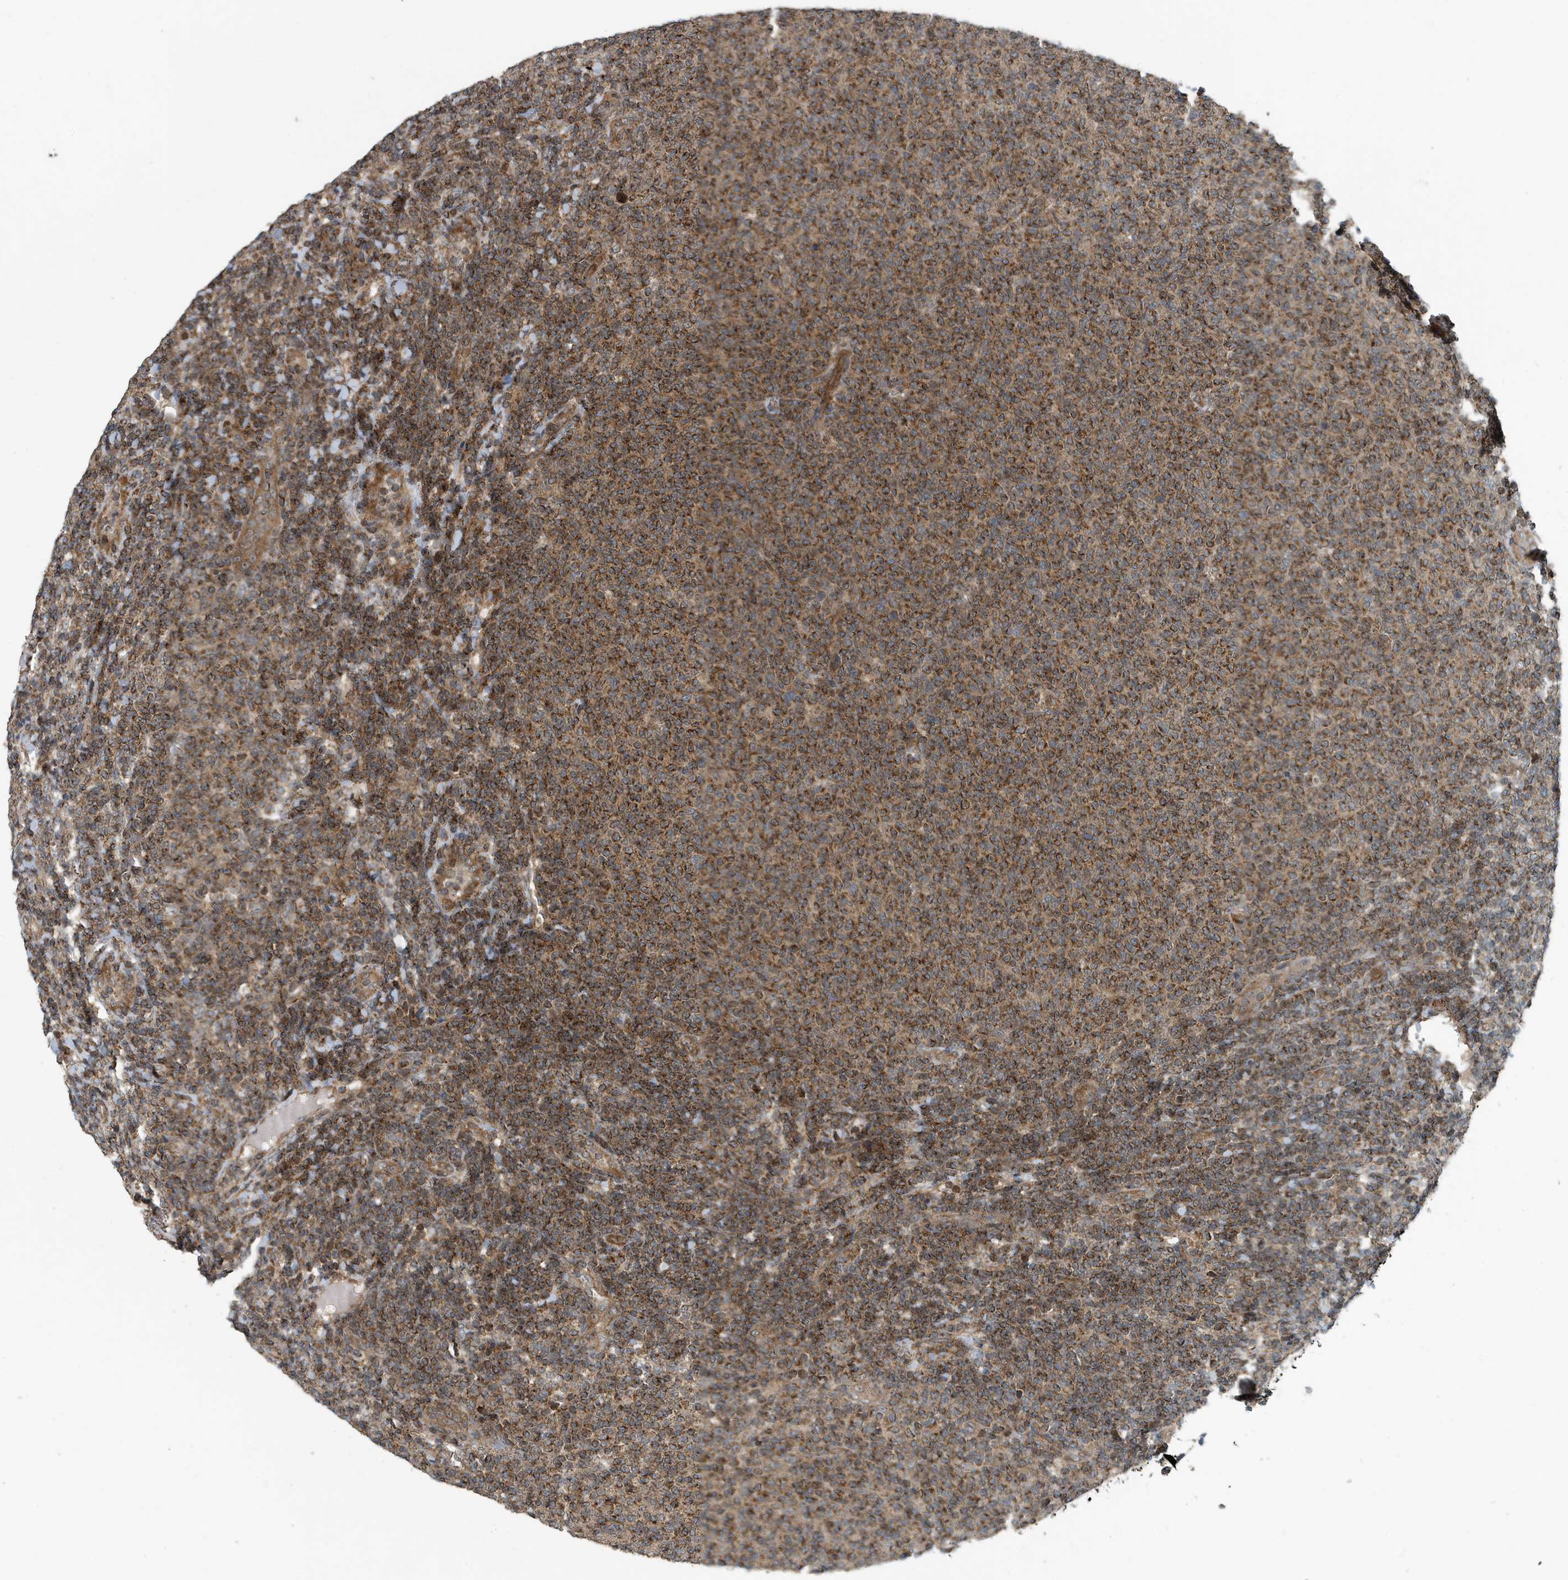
{"staining": {"intensity": "moderate", "quantity": ">75%", "location": "cytoplasmic/membranous"}, "tissue": "lymphoma", "cell_type": "Tumor cells", "image_type": "cancer", "snomed": [{"axis": "morphology", "description": "Malignant lymphoma, non-Hodgkin's type, Low grade"}, {"axis": "topography", "description": "Lymph node"}], "caption": "This image shows immunohistochemistry (IHC) staining of lymphoma, with medium moderate cytoplasmic/membranous expression in about >75% of tumor cells.", "gene": "KIF15", "patient": {"sex": "male", "age": 66}}